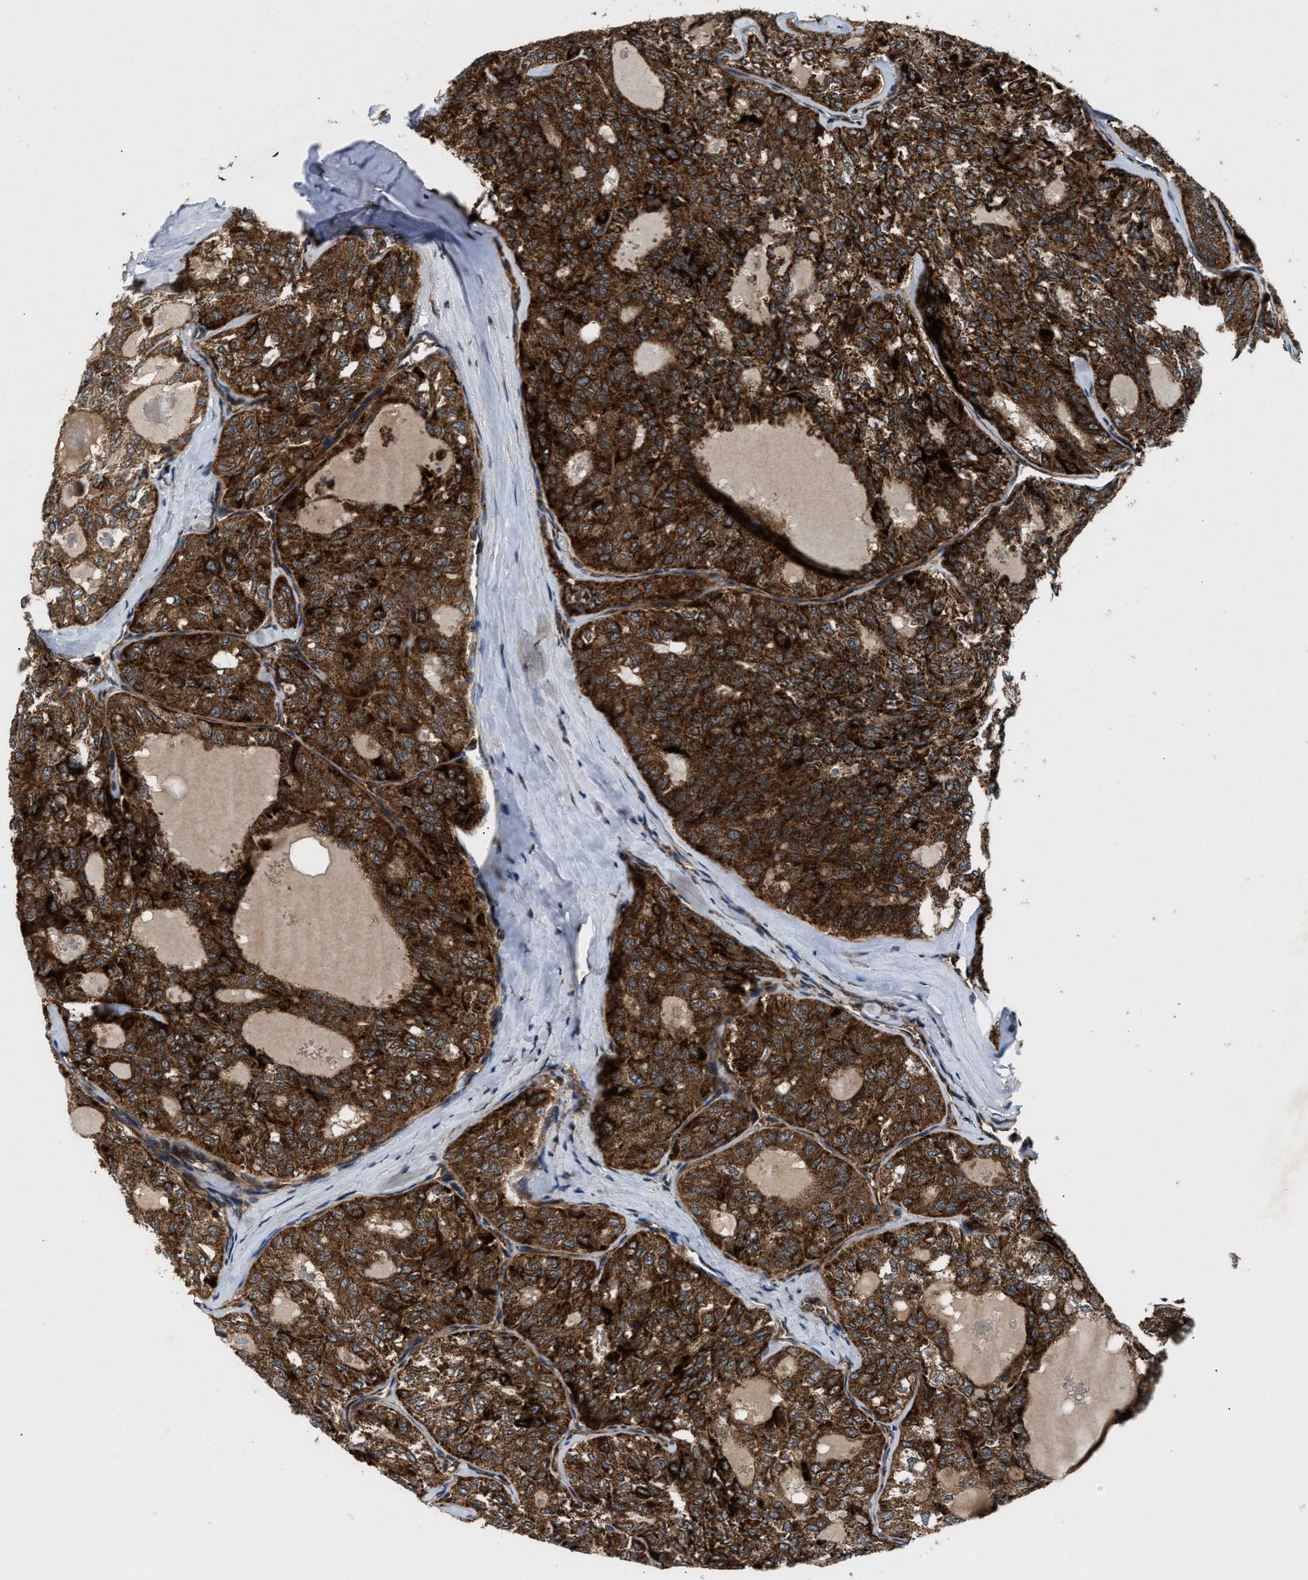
{"staining": {"intensity": "strong", "quantity": ">75%", "location": "cytoplasmic/membranous"}, "tissue": "thyroid cancer", "cell_type": "Tumor cells", "image_type": "cancer", "snomed": [{"axis": "morphology", "description": "Follicular adenoma carcinoma, NOS"}, {"axis": "topography", "description": "Thyroid gland"}], "caption": "Immunohistochemical staining of human thyroid cancer shows high levels of strong cytoplasmic/membranous expression in about >75% of tumor cells. (Stains: DAB (3,3'-diaminobenzidine) in brown, nuclei in blue, Microscopy: brightfield microscopy at high magnification).", "gene": "PNPLA8", "patient": {"sex": "male", "age": 75}}